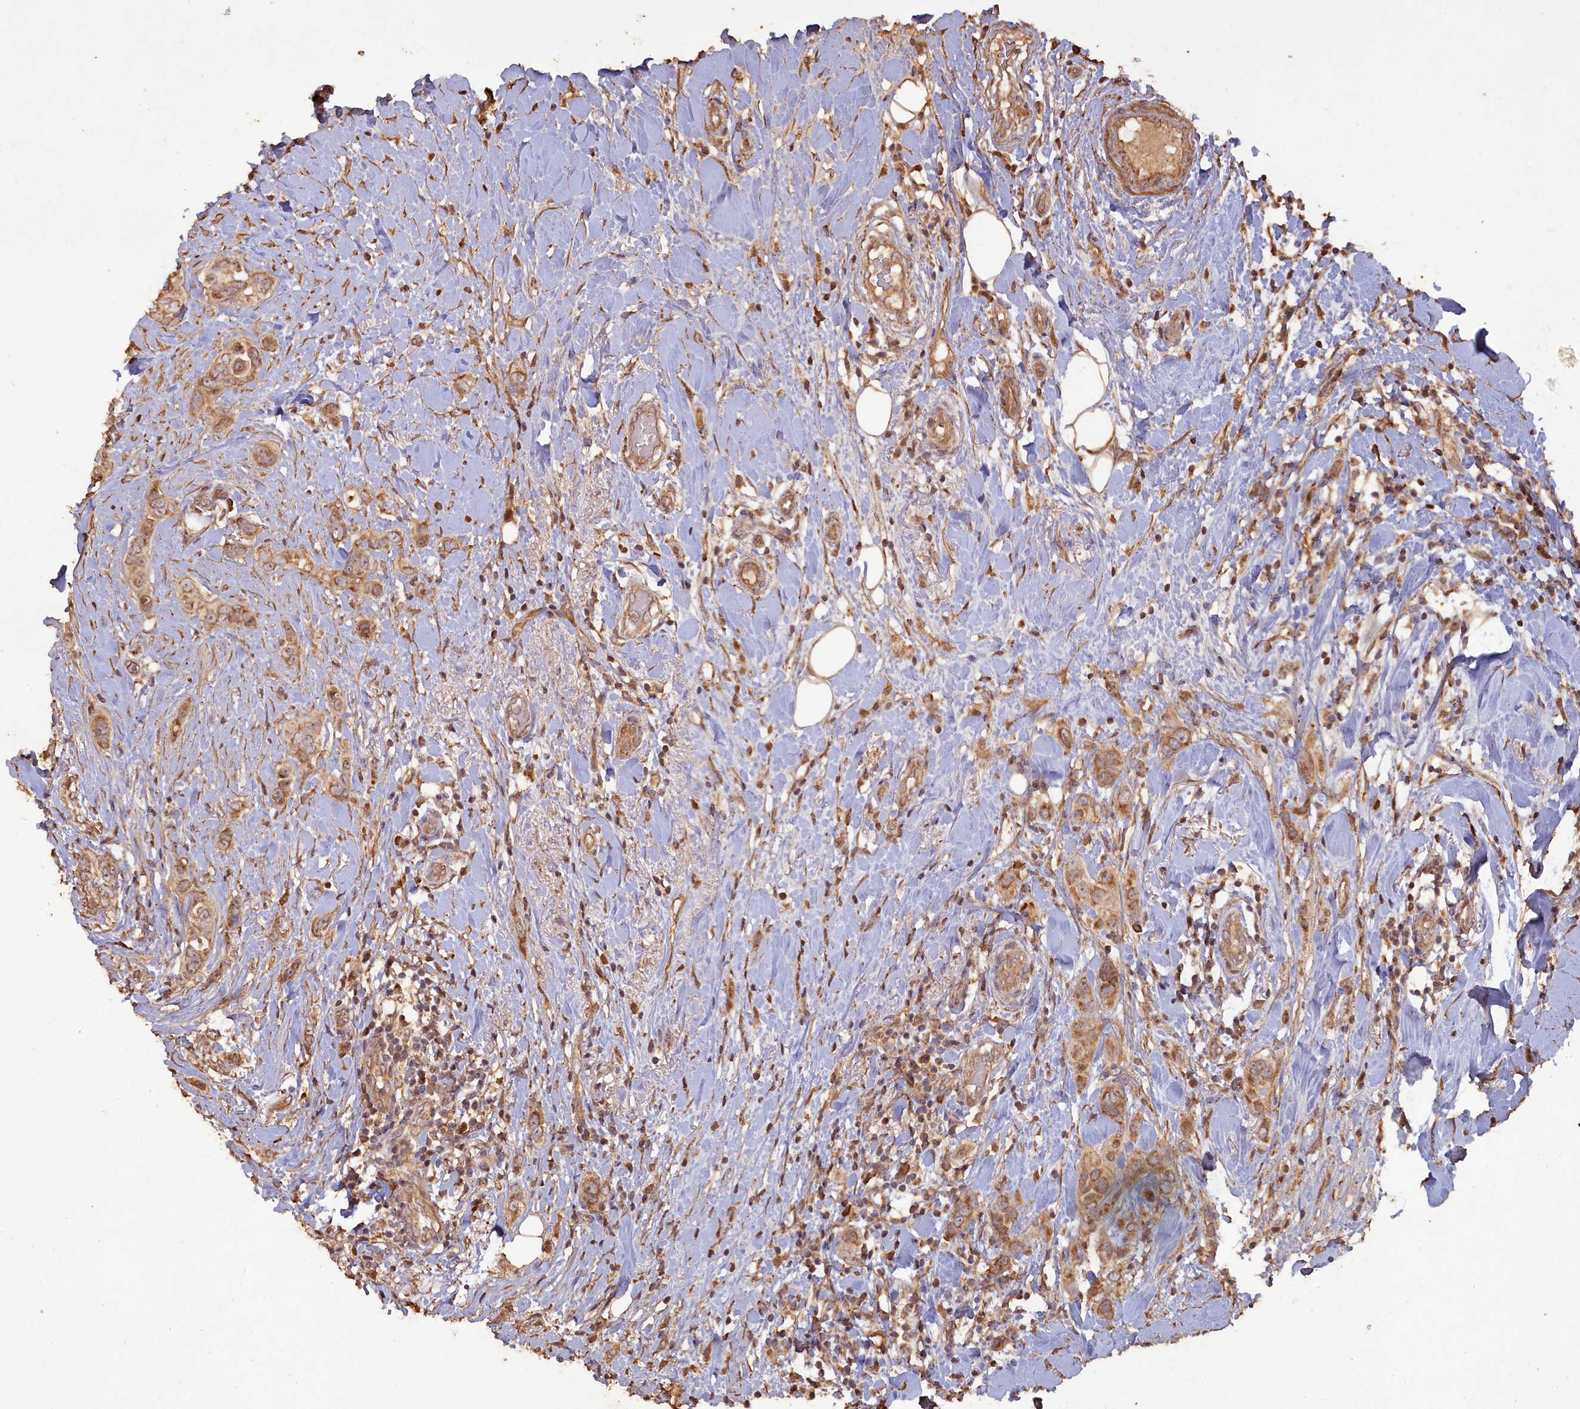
{"staining": {"intensity": "moderate", "quantity": ">75%", "location": "cytoplasmic/membranous"}, "tissue": "breast cancer", "cell_type": "Tumor cells", "image_type": "cancer", "snomed": [{"axis": "morphology", "description": "Lobular carcinoma"}, {"axis": "topography", "description": "Breast"}], "caption": "Human breast lobular carcinoma stained with a protein marker exhibits moderate staining in tumor cells.", "gene": "LAYN", "patient": {"sex": "female", "age": 51}}